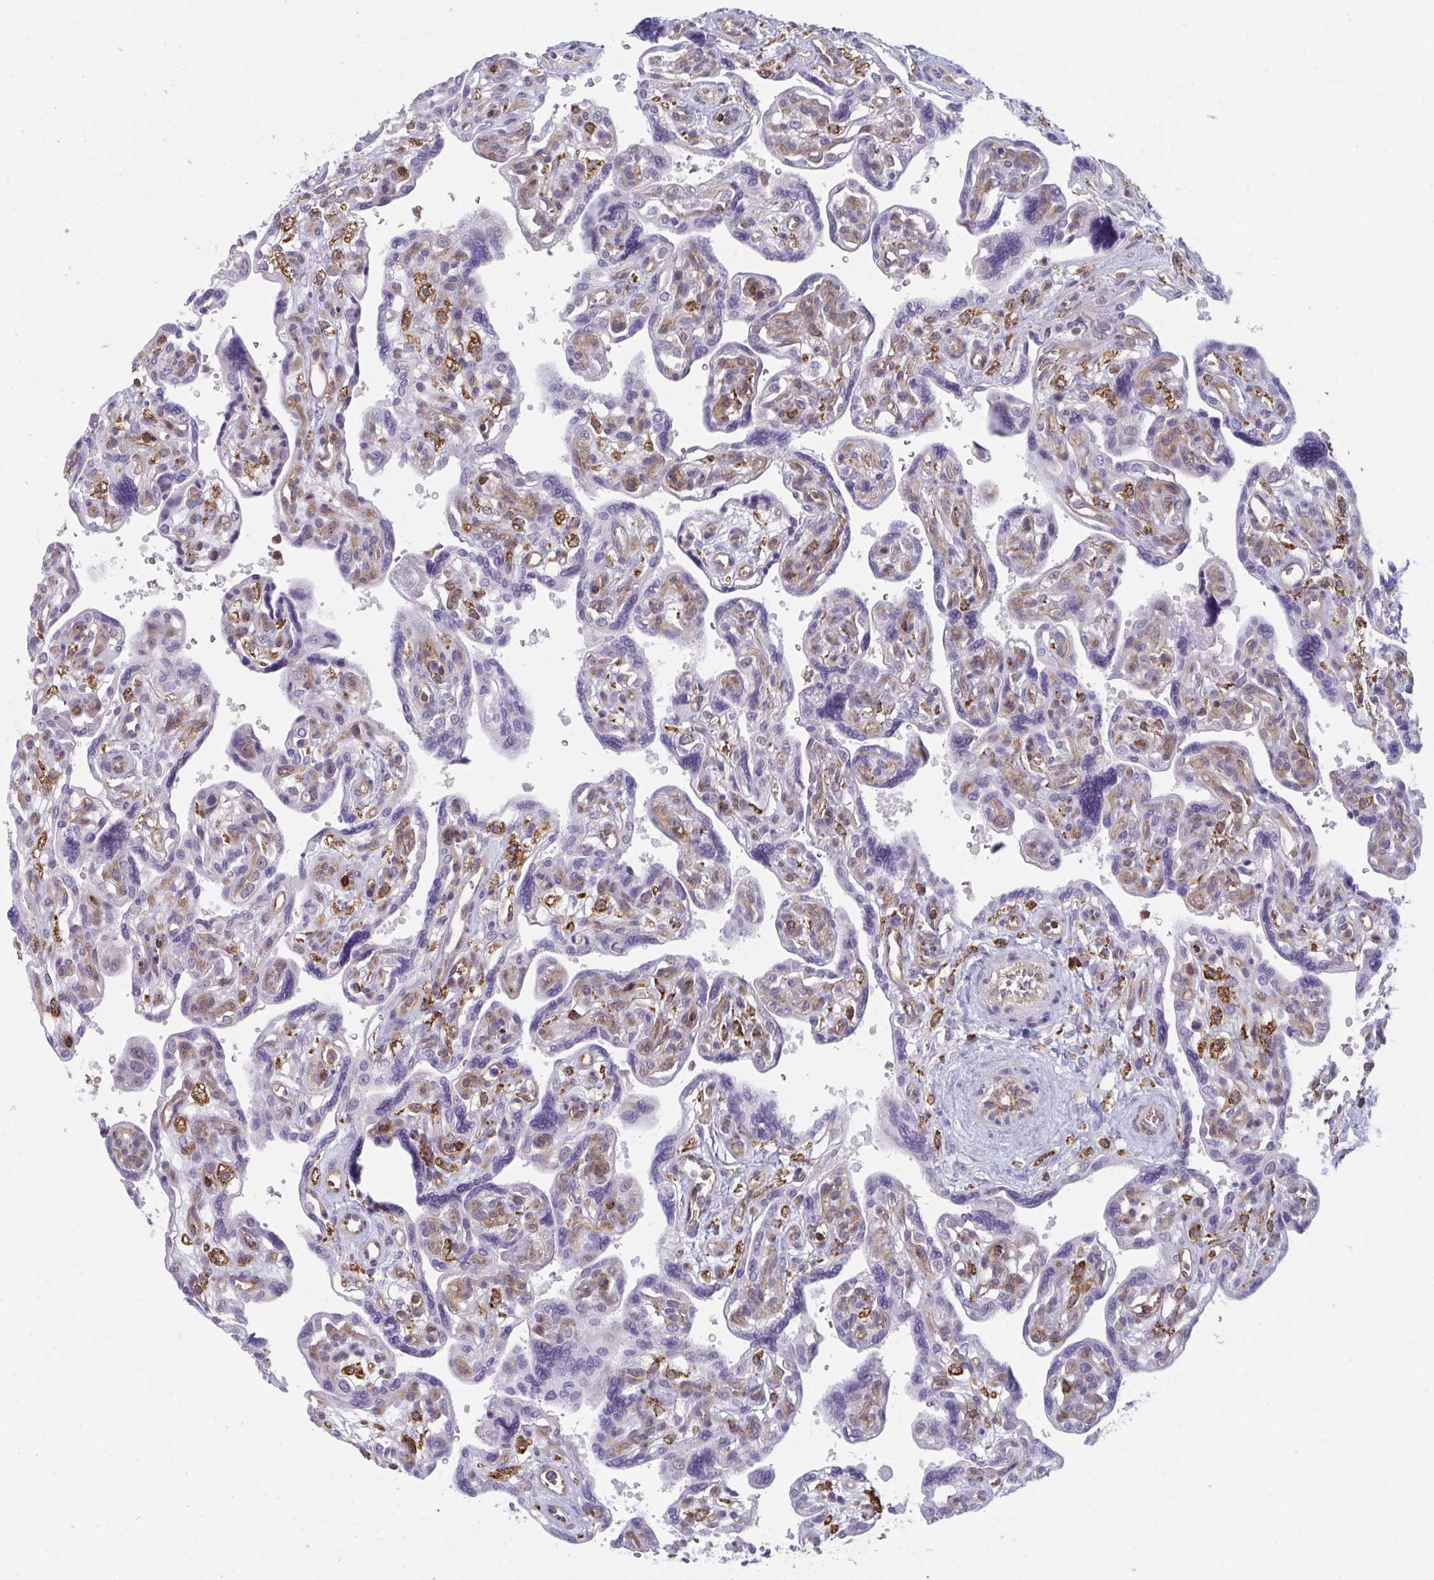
{"staining": {"intensity": "negative", "quantity": "none", "location": "none"}, "tissue": "placenta", "cell_type": "Decidual cells", "image_type": "normal", "snomed": [{"axis": "morphology", "description": "Normal tissue, NOS"}, {"axis": "topography", "description": "Placenta"}], "caption": "An immunohistochemistry (IHC) photomicrograph of normal placenta is shown. There is no staining in decidual cells of placenta. (DAB (3,3'-diaminobenzidine) immunohistochemistry (IHC), high magnification).", "gene": "DISP2", "patient": {"sex": "female", "age": 39}}